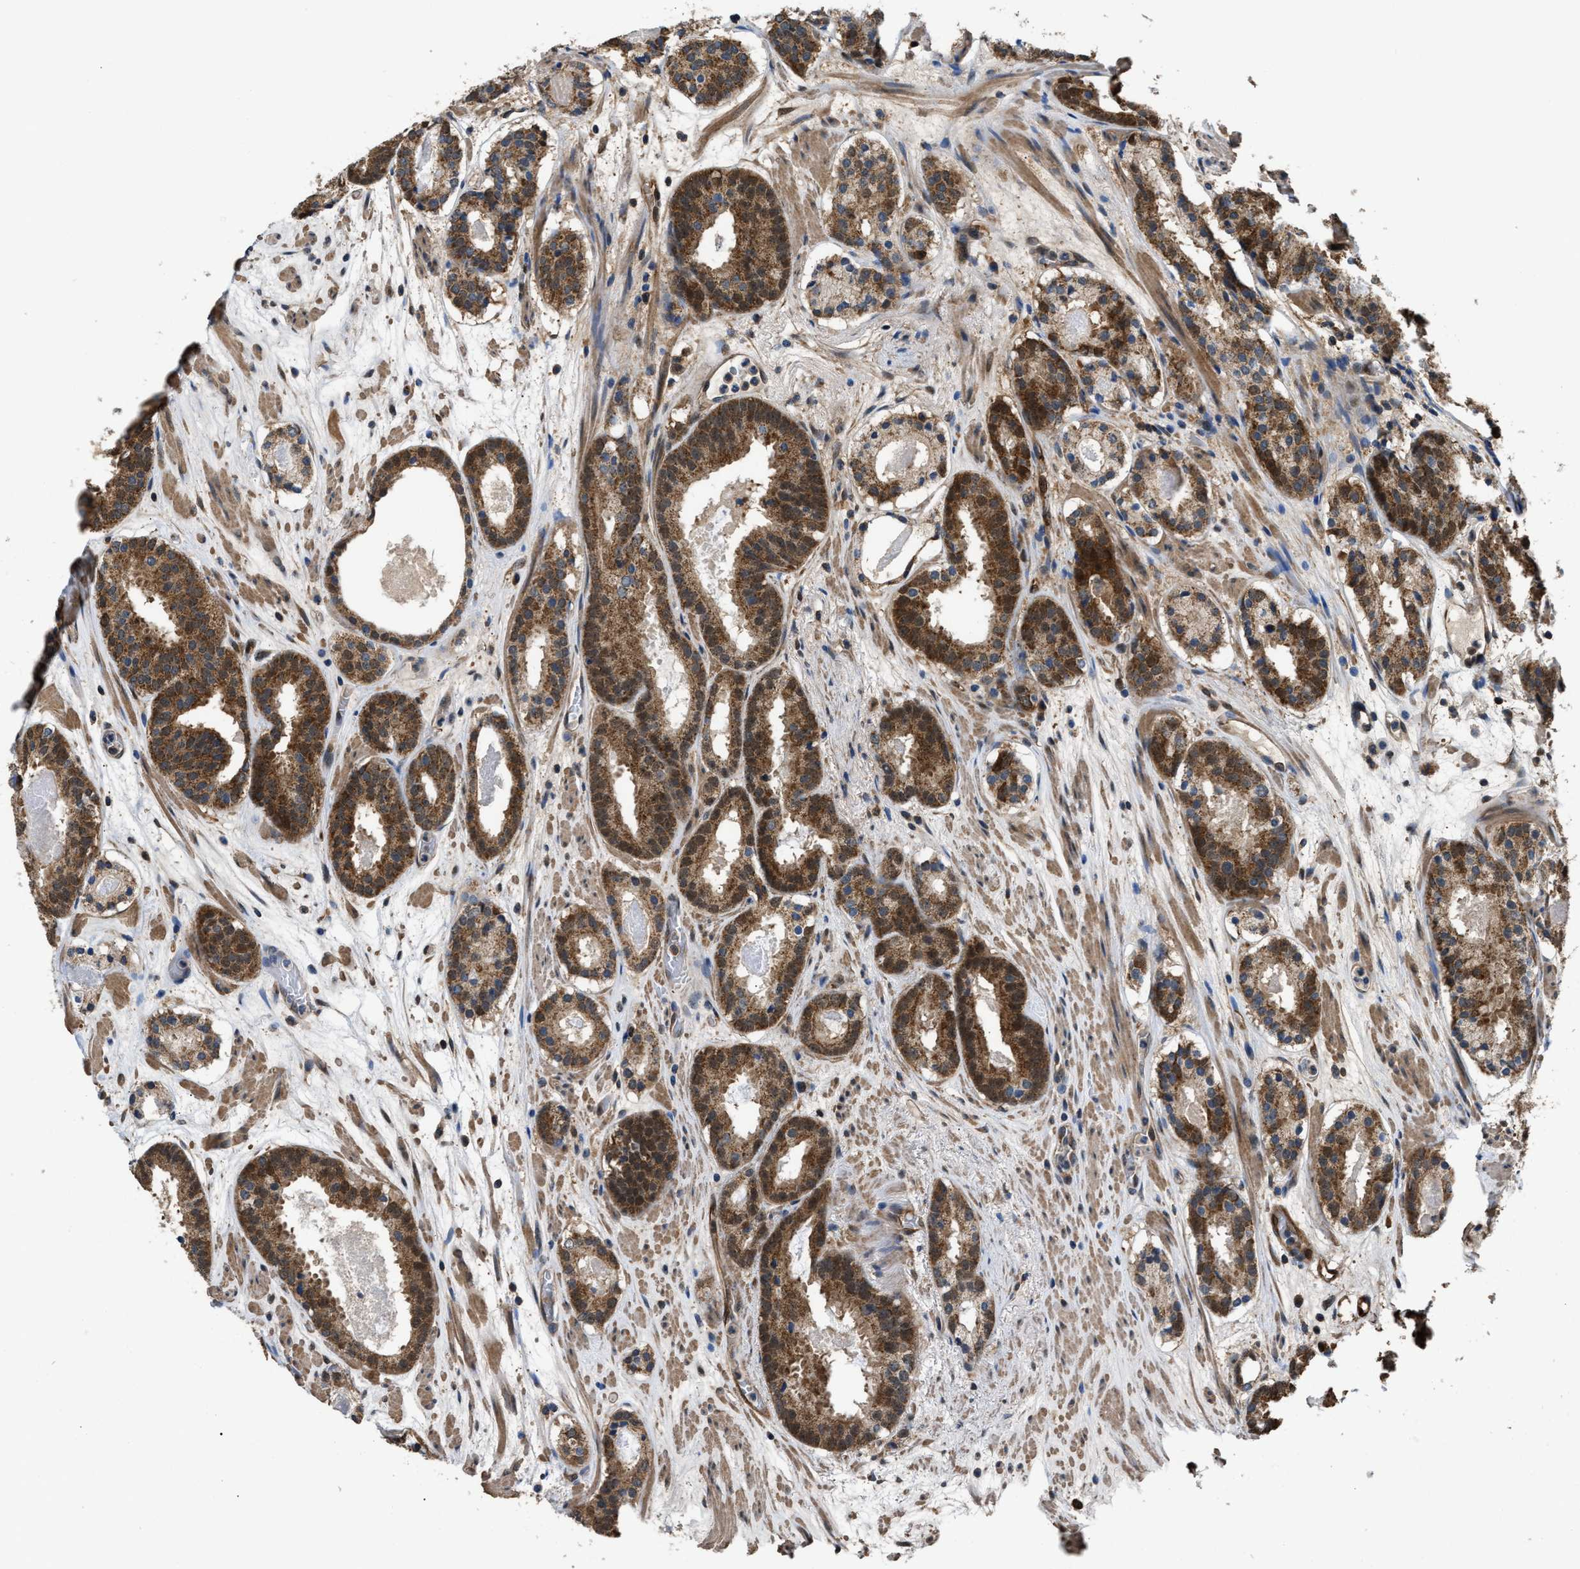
{"staining": {"intensity": "strong", "quantity": ">75%", "location": "cytoplasmic/membranous"}, "tissue": "prostate cancer", "cell_type": "Tumor cells", "image_type": "cancer", "snomed": [{"axis": "morphology", "description": "Adenocarcinoma, Low grade"}, {"axis": "topography", "description": "Prostate"}], "caption": "Prostate cancer was stained to show a protein in brown. There is high levels of strong cytoplasmic/membranous staining in approximately >75% of tumor cells. The protein of interest is stained brown, and the nuclei are stained in blue (DAB IHC with brightfield microscopy, high magnification).", "gene": "PPA1", "patient": {"sex": "male", "age": 69}}